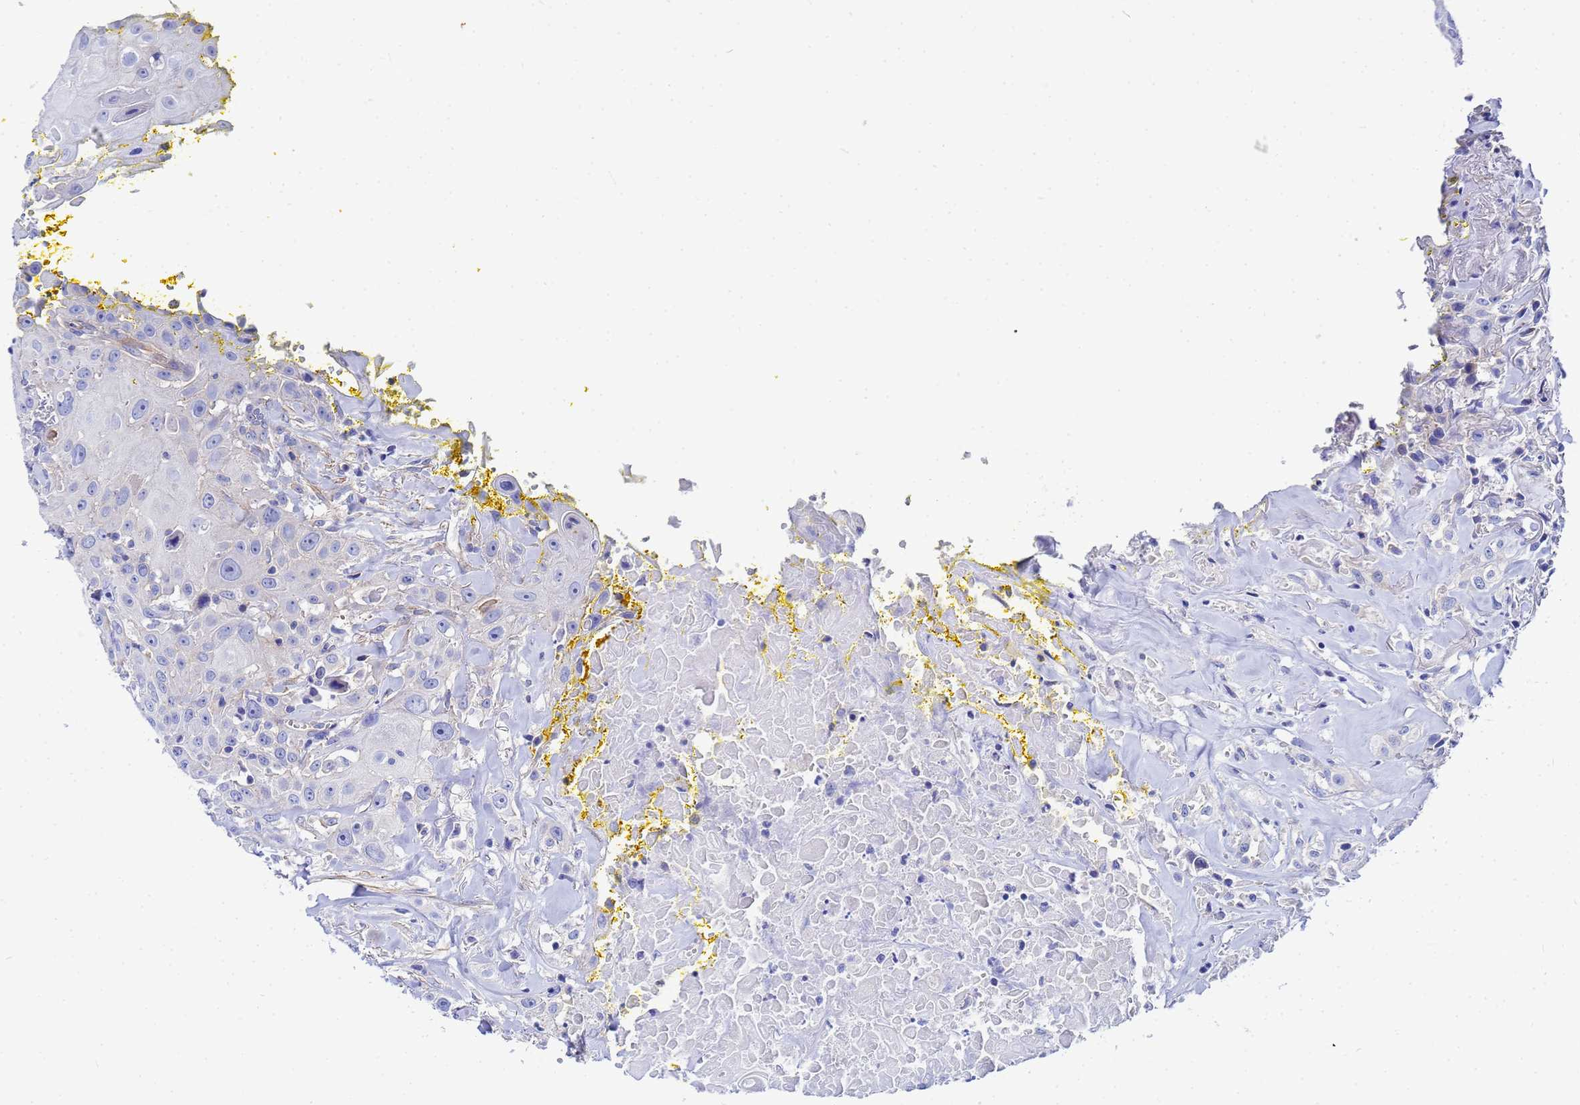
{"staining": {"intensity": "negative", "quantity": "none", "location": "none"}, "tissue": "head and neck cancer", "cell_type": "Tumor cells", "image_type": "cancer", "snomed": [{"axis": "morphology", "description": "Squamous cell carcinoma, NOS"}, {"axis": "topography", "description": "Oral tissue"}, {"axis": "topography", "description": "Head-Neck"}], "caption": "Immunohistochemistry photomicrograph of human squamous cell carcinoma (head and neck) stained for a protein (brown), which reveals no staining in tumor cells. (Brightfield microscopy of DAB (3,3'-diaminobenzidine) immunohistochemistry (IHC) at high magnification).", "gene": "RAB39B", "patient": {"sex": "female", "age": 82}}